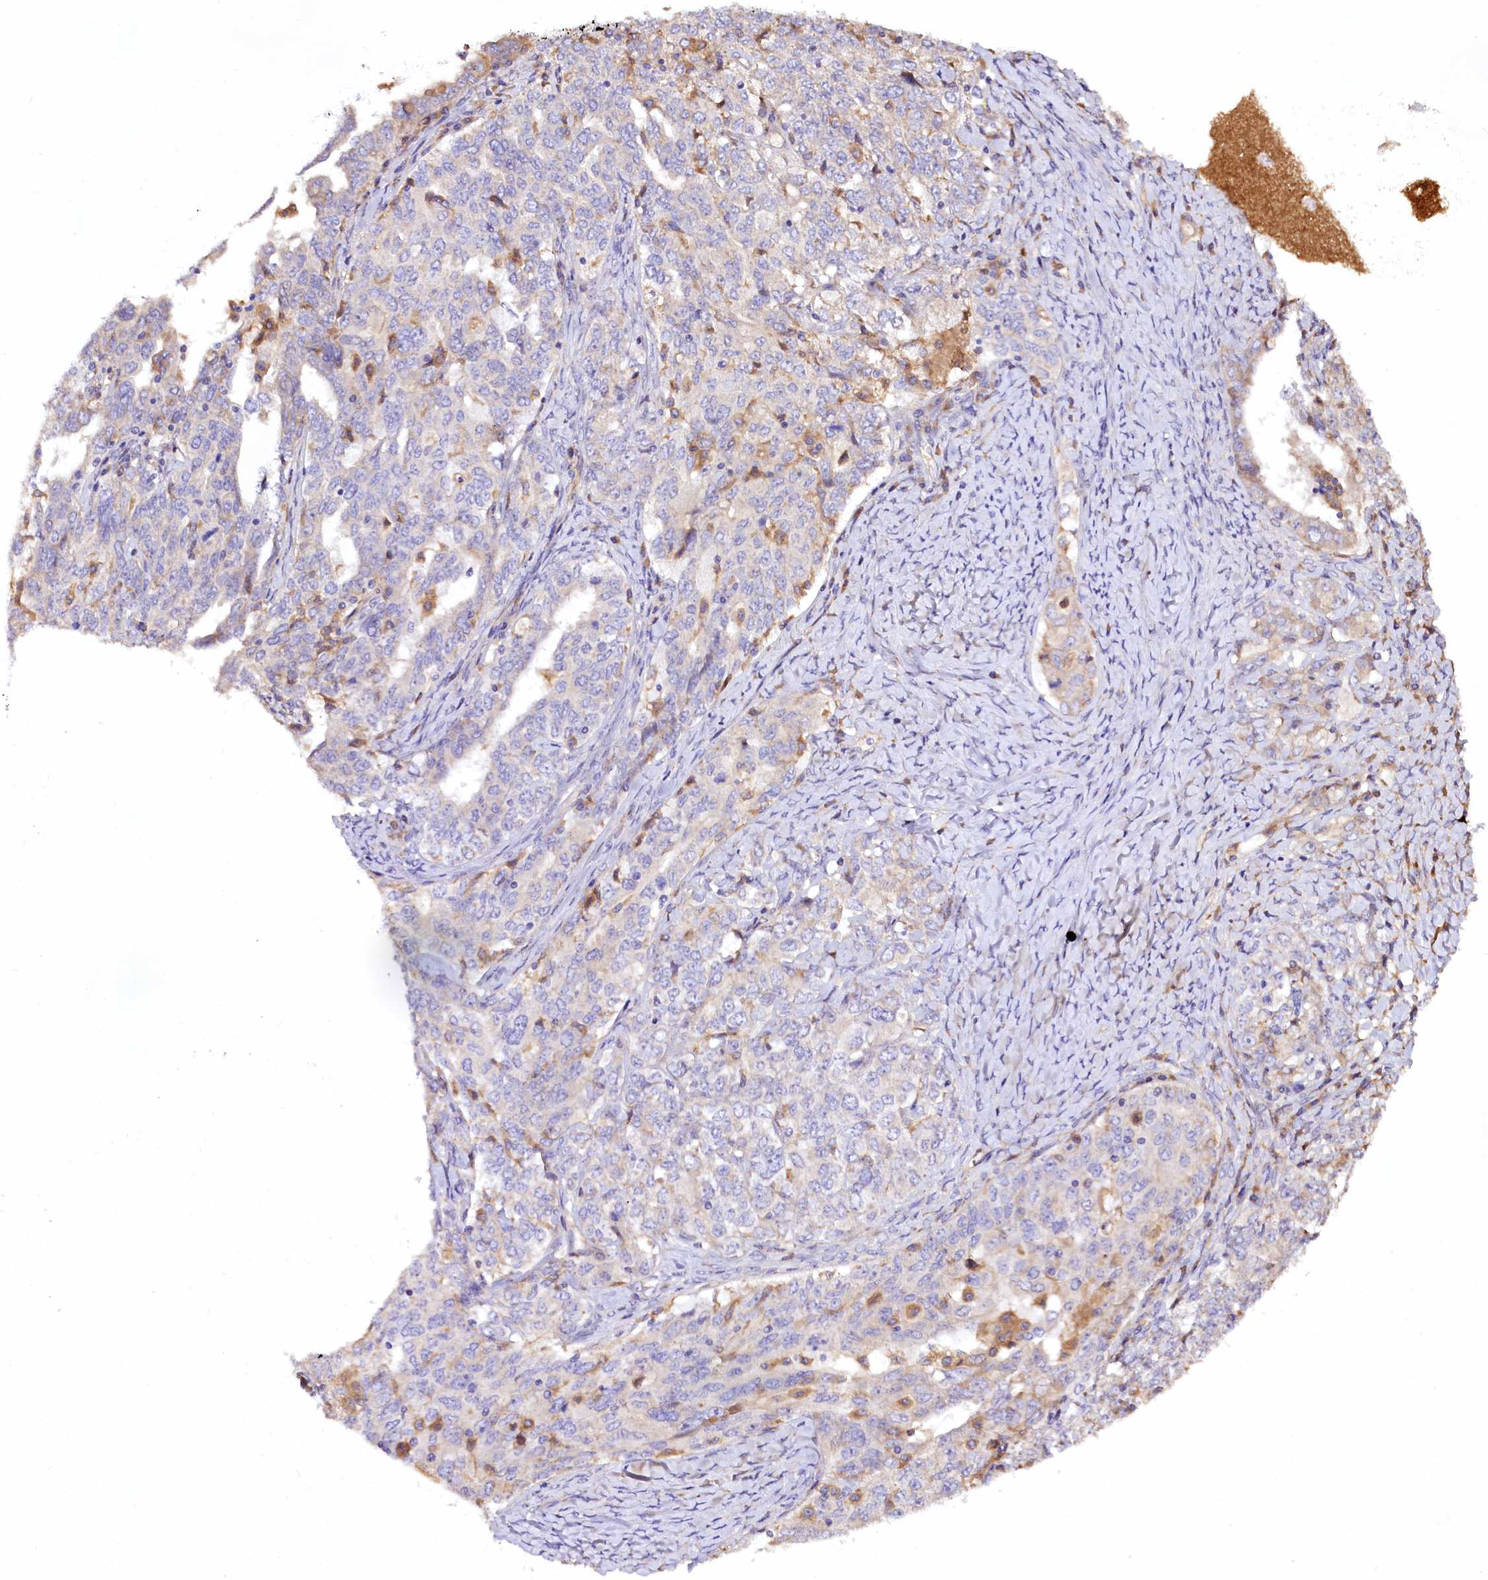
{"staining": {"intensity": "negative", "quantity": "none", "location": "none"}, "tissue": "ovarian cancer", "cell_type": "Tumor cells", "image_type": "cancer", "snomed": [{"axis": "morphology", "description": "Carcinoma, endometroid"}, {"axis": "topography", "description": "Ovary"}], "caption": "Tumor cells are negative for brown protein staining in ovarian cancer (endometroid carcinoma).", "gene": "DMXL2", "patient": {"sex": "female", "age": 62}}